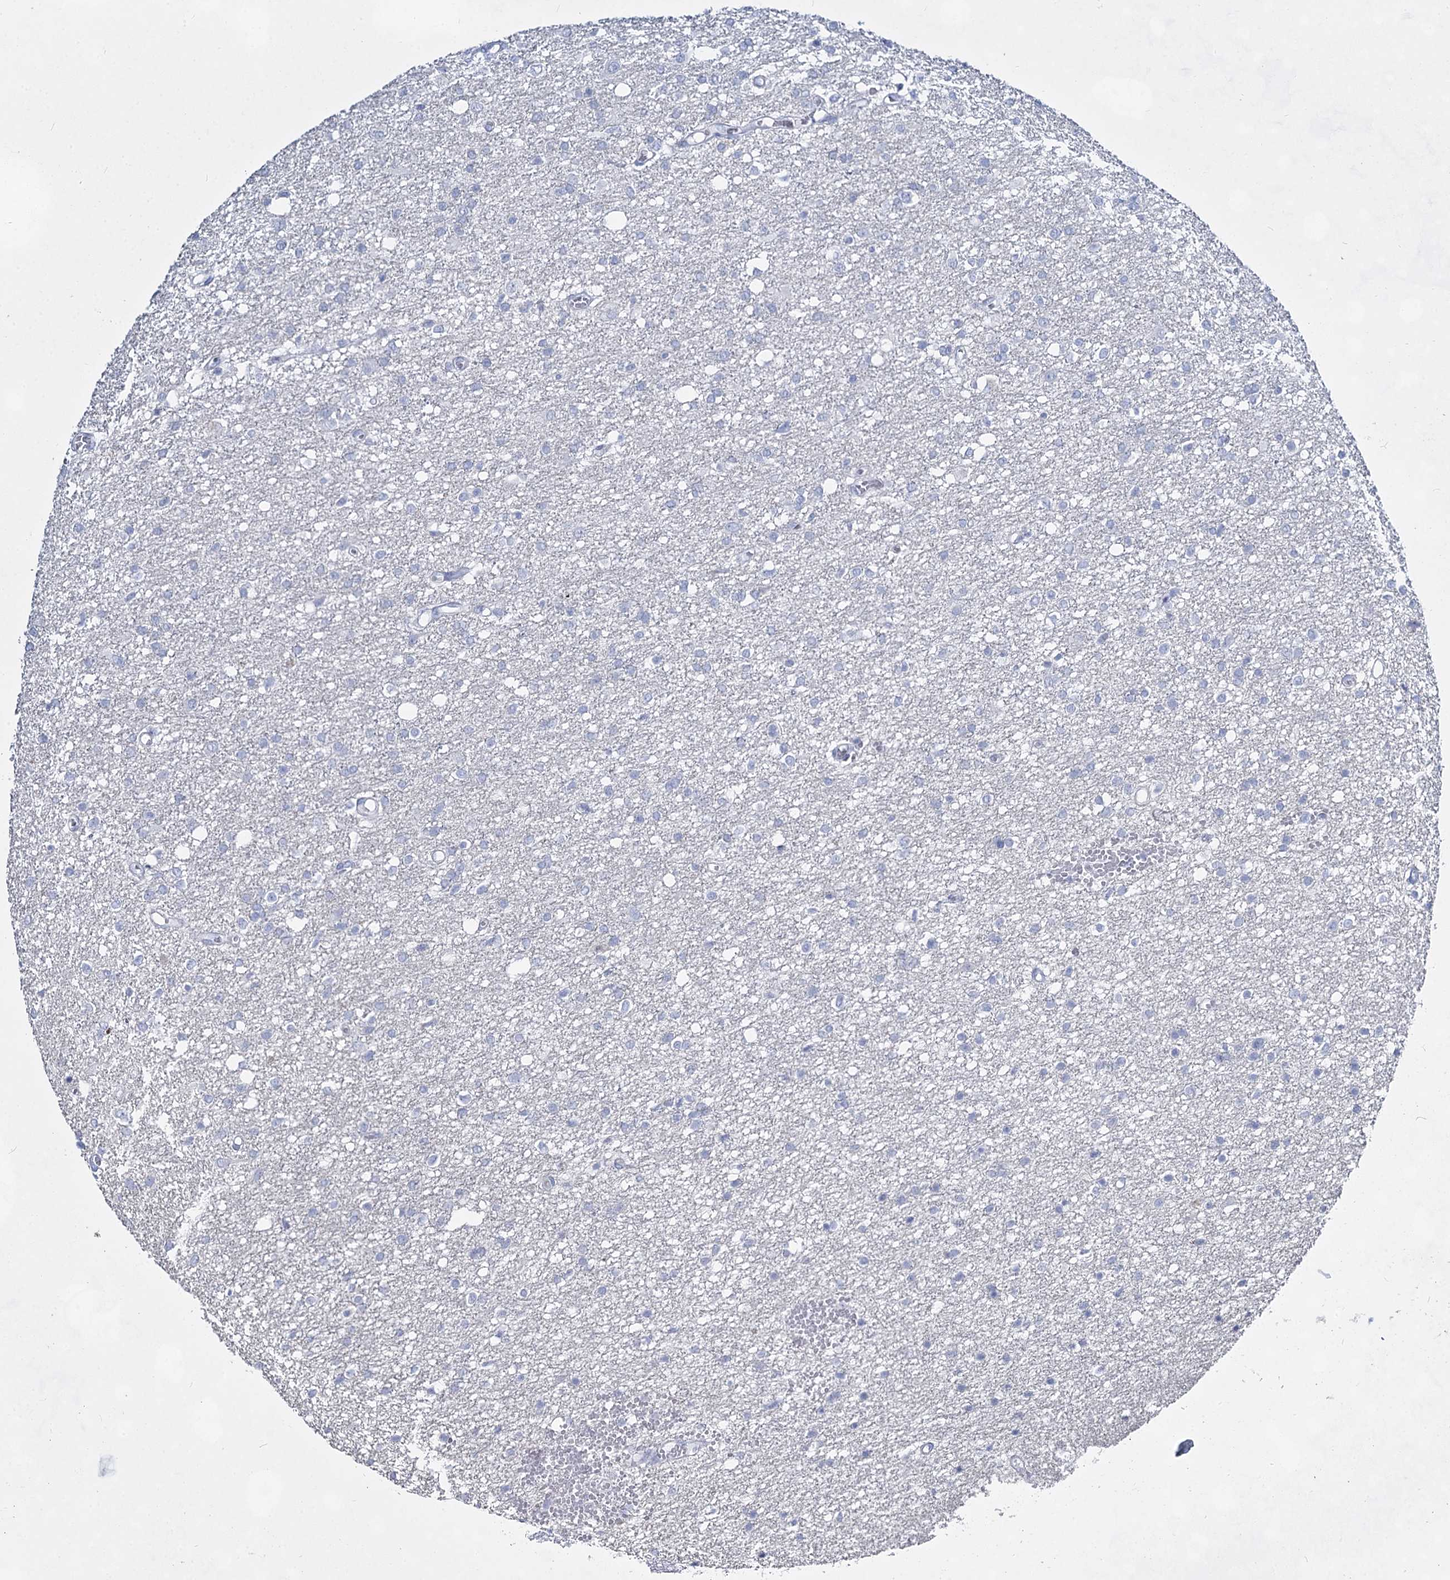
{"staining": {"intensity": "negative", "quantity": "none", "location": "none"}, "tissue": "glioma", "cell_type": "Tumor cells", "image_type": "cancer", "snomed": [{"axis": "morphology", "description": "Glioma, malignant, High grade"}, {"axis": "topography", "description": "Brain"}], "caption": "IHC of human glioma shows no staining in tumor cells. (Brightfield microscopy of DAB (3,3'-diaminobenzidine) immunohistochemistry at high magnification).", "gene": "SLC17A2", "patient": {"sex": "female", "age": 59}}